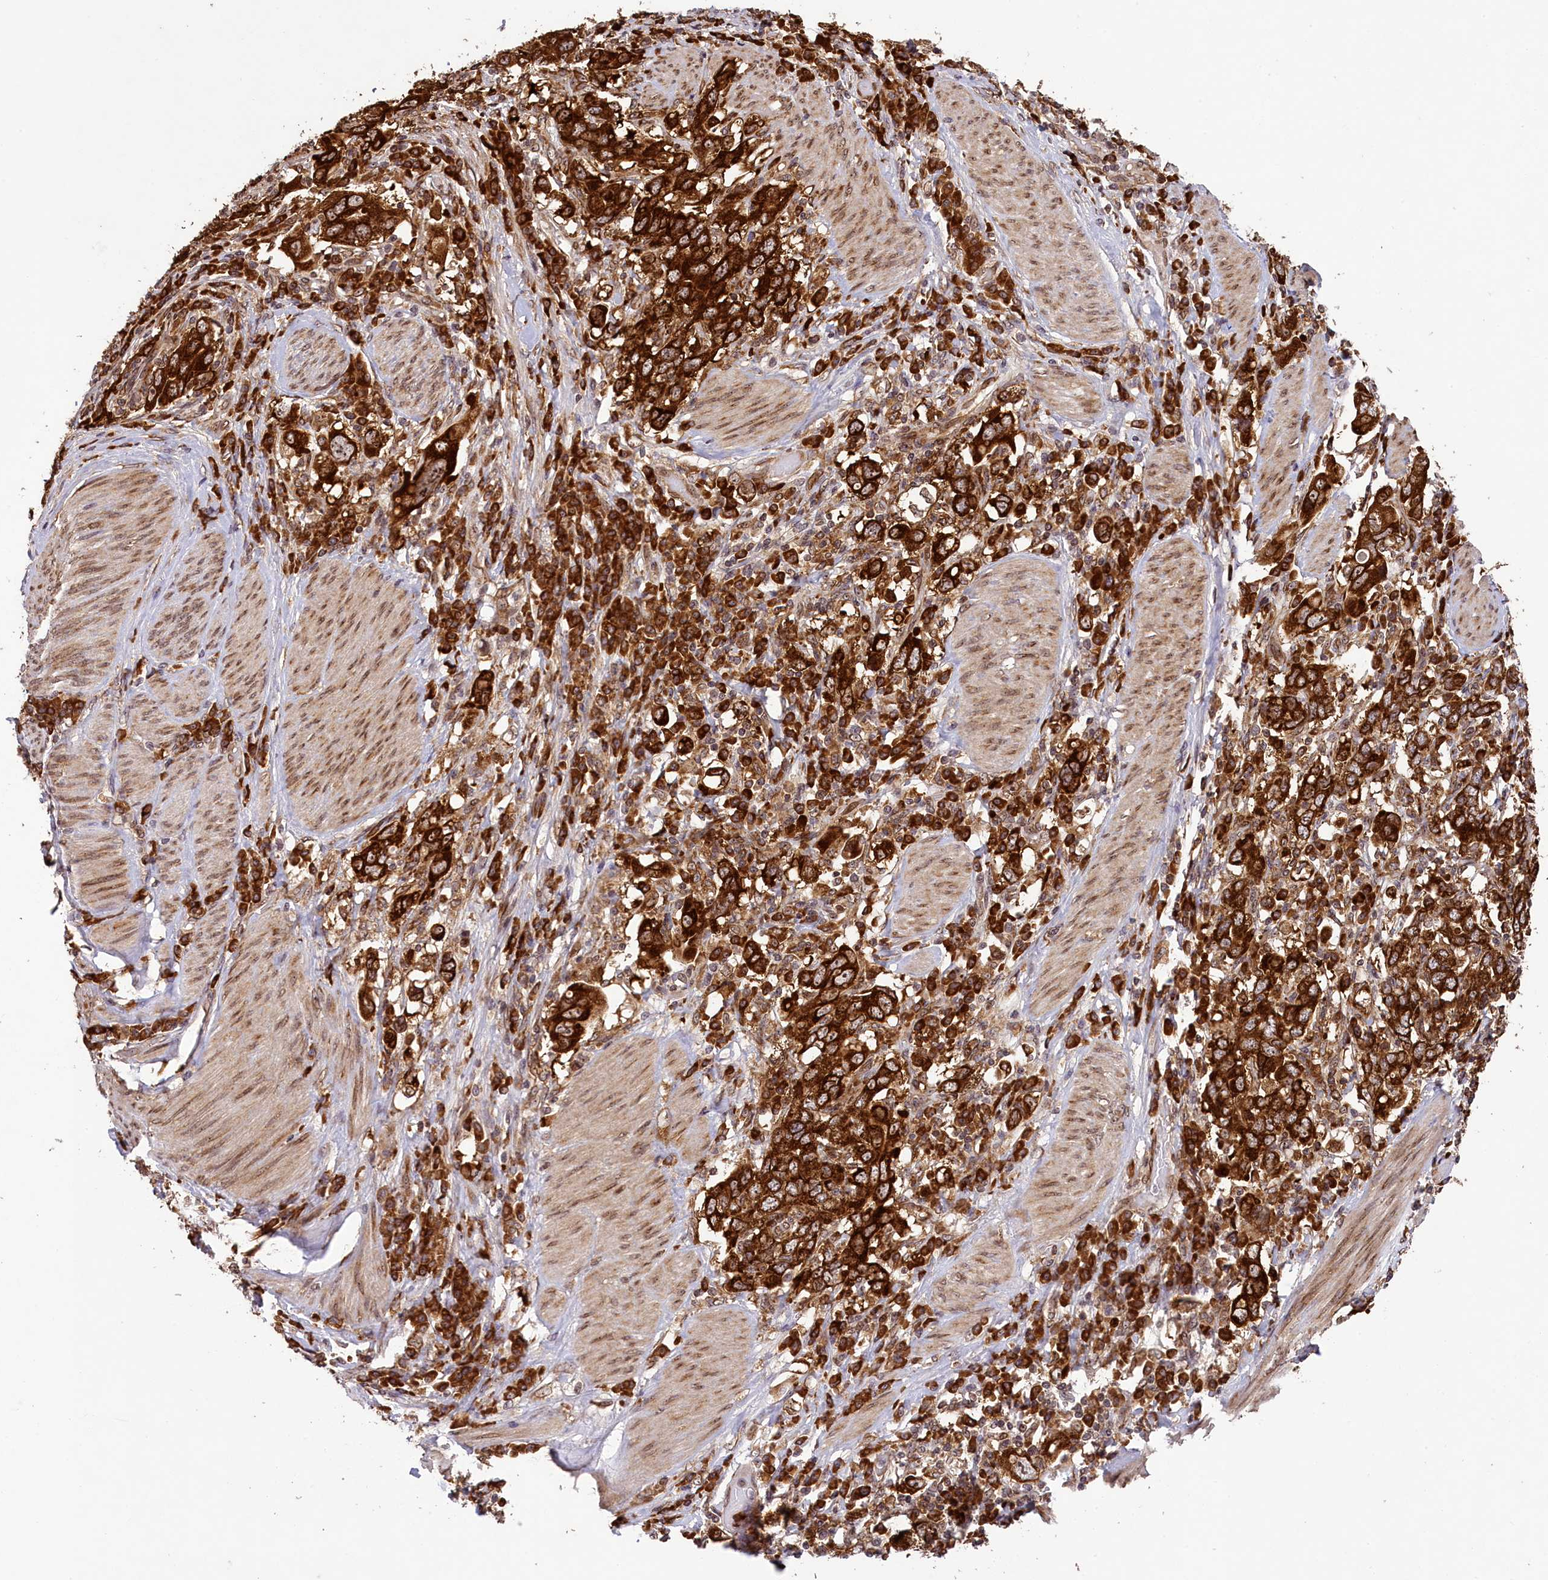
{"staining": {"intensity": "strong", "quantity": ">75%", "location": "cytoplasmic/membranous"}, "tissue": "stomach cancer", "cell_type": "Tumor cells", "image_type": "cancer", "snomed": [{"axis": "morphology", "description": "Adenocarcinoma, NOS"}, {"axis": "topography", "description": "Stomach, upper"}], "caption": "There is high levels of strong cytoplasmic/membranous expression in tumor cells of adenocarcinoma (stomach), as demonstrated by immunohistochemical staining (brown color).", "gene": "LARP4", "patient": {"sex": "male", "age": 62}}